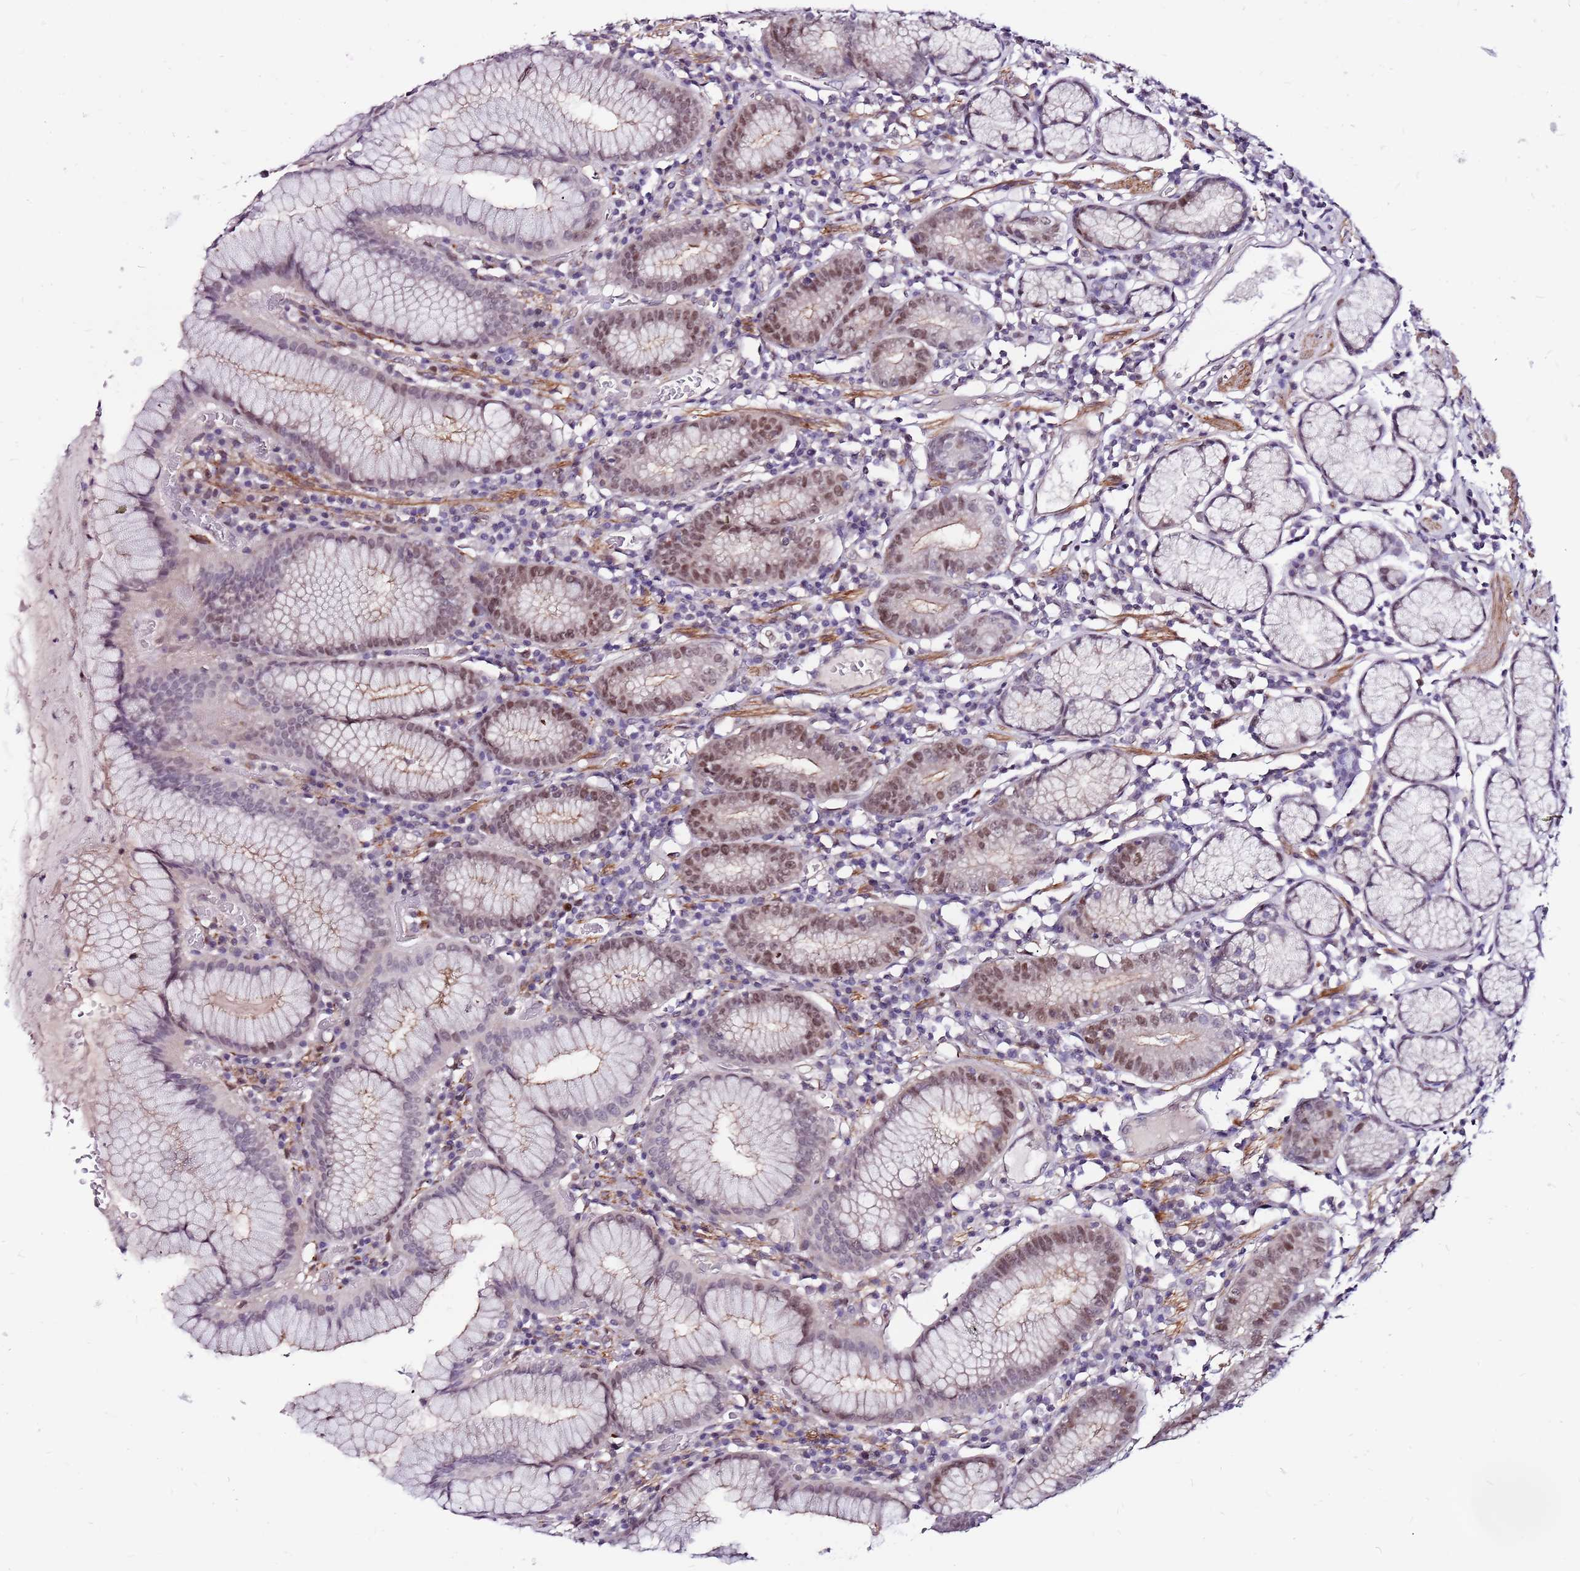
{"staining": {"intensity": "moderate", "quantity": "<25%", "location": "nuclear"}, "tissue": "stomach", "cell_type": "Glandular cells", "image_type": "normal", "snomed": [{"axis": "morphology", "description": "Normal tissue, NOS"}, {"axis": "topography", "description": "Stomach"}], "caption": "Immunohistochemistry (IHC) of benign human stomach demonstrates low levels of moderate nuclear staining in about <25% of glandular cells. Ihc stains the protein of interest in brown and the nuclei are stained blue.", "gene": "POLE3", "patient": {"sex": "male", "age": 55}}